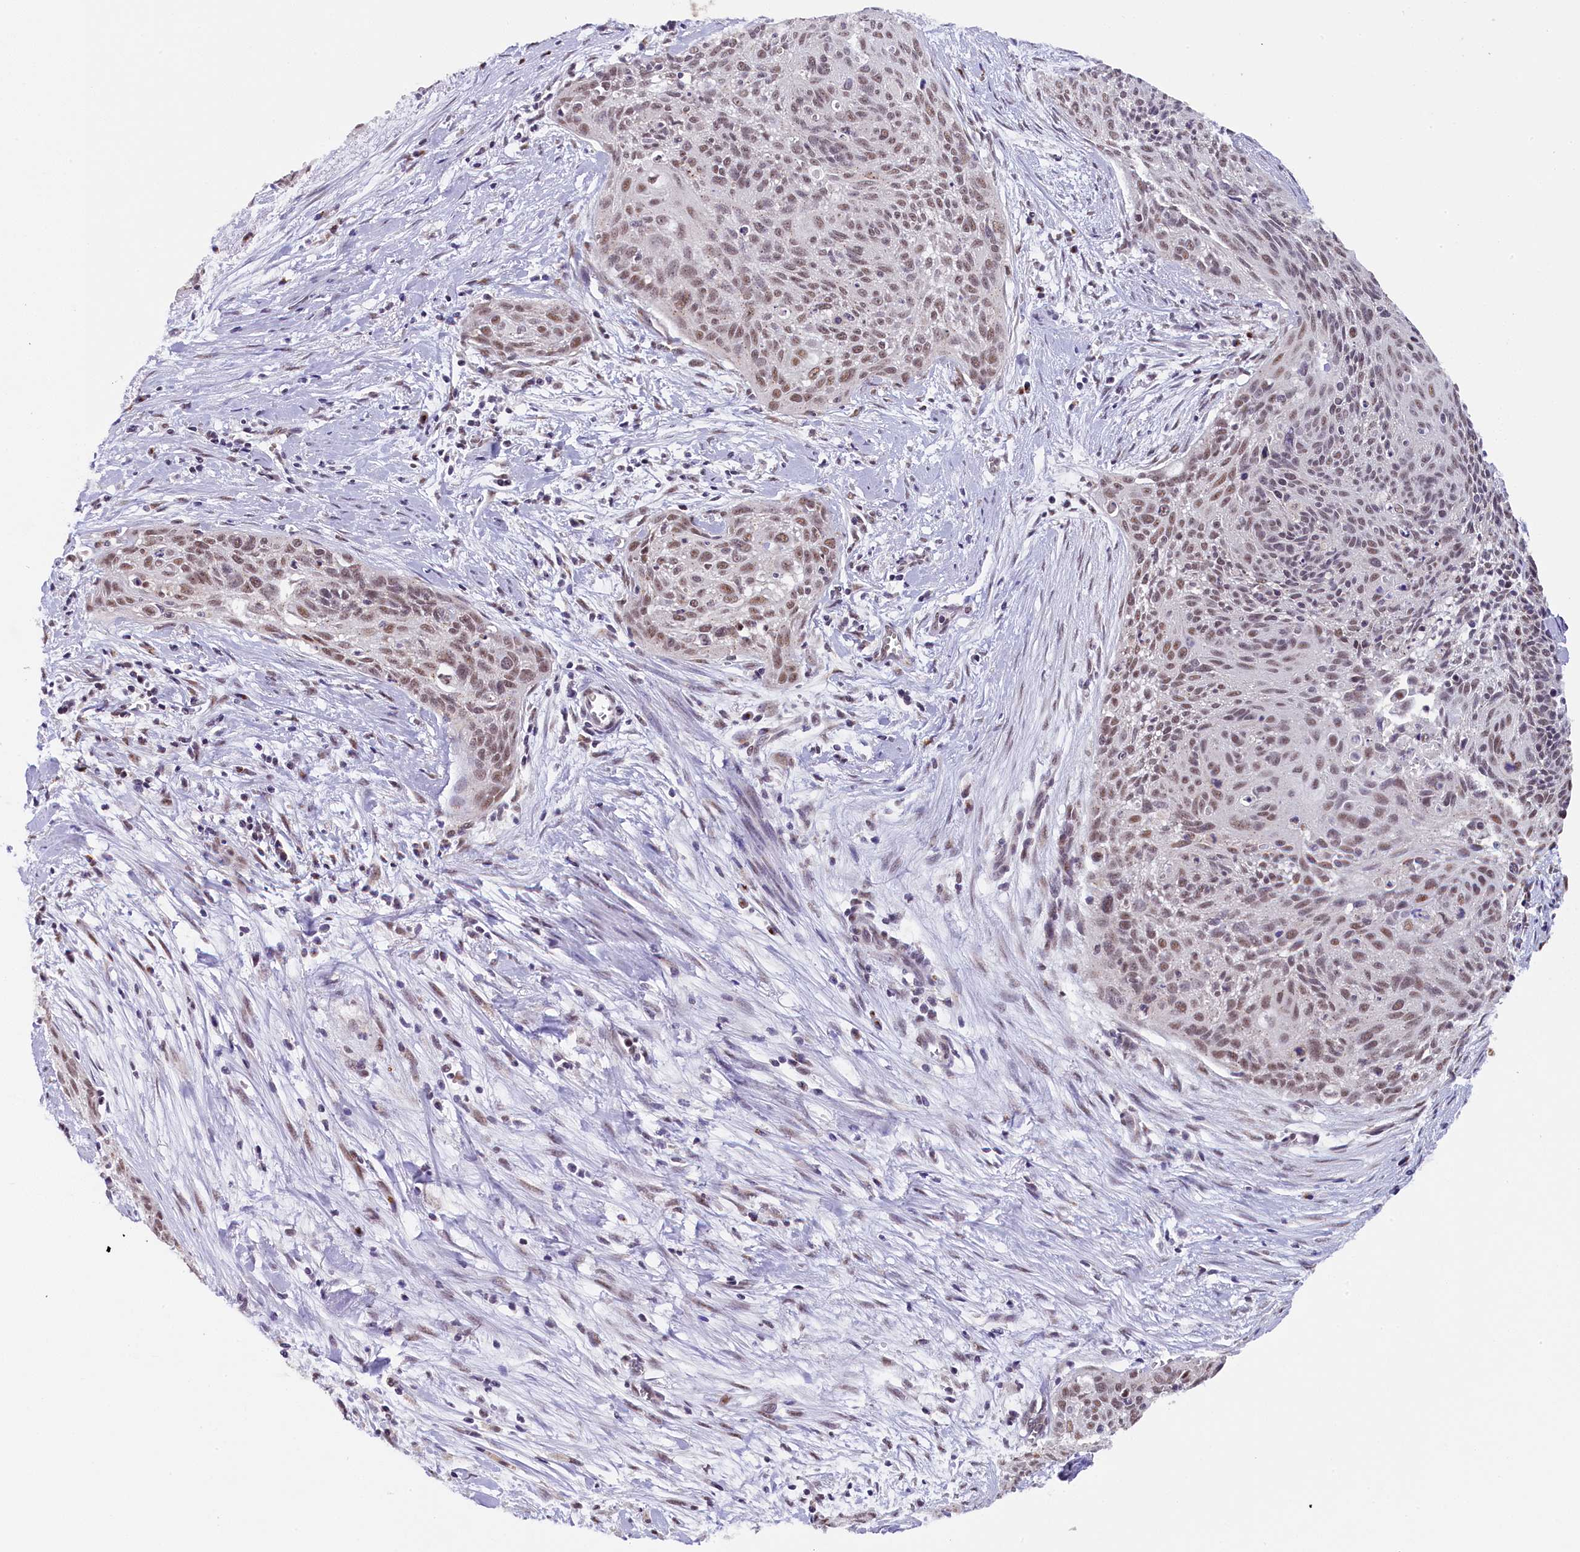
{"staining": {"intensity": "weak", "quantity": ">75%", "location": "nuclear"}, "tissue": "cervical cancer", "cell_type": "Tumor cells", "image_type": "cancer", "snomed": [{"axis": "morphology", "description": "Squamous cell carcinoma, NOS"}, {"axis": "topography", "description": "Cervix"}], "caption": "IHC staining of cervical cancer (squamous cell carcinoma), which reveals low levels of weak nuclear positivity in approximately >75% of tumor cells indicating weak nuclear protein expression. The staining was performed using DAB (brown) for protein detection and nuclei were counterstained in hematoxylin (blue).", "gene": "NCBP1", "patient": {"sex": "female", "age": 55}}